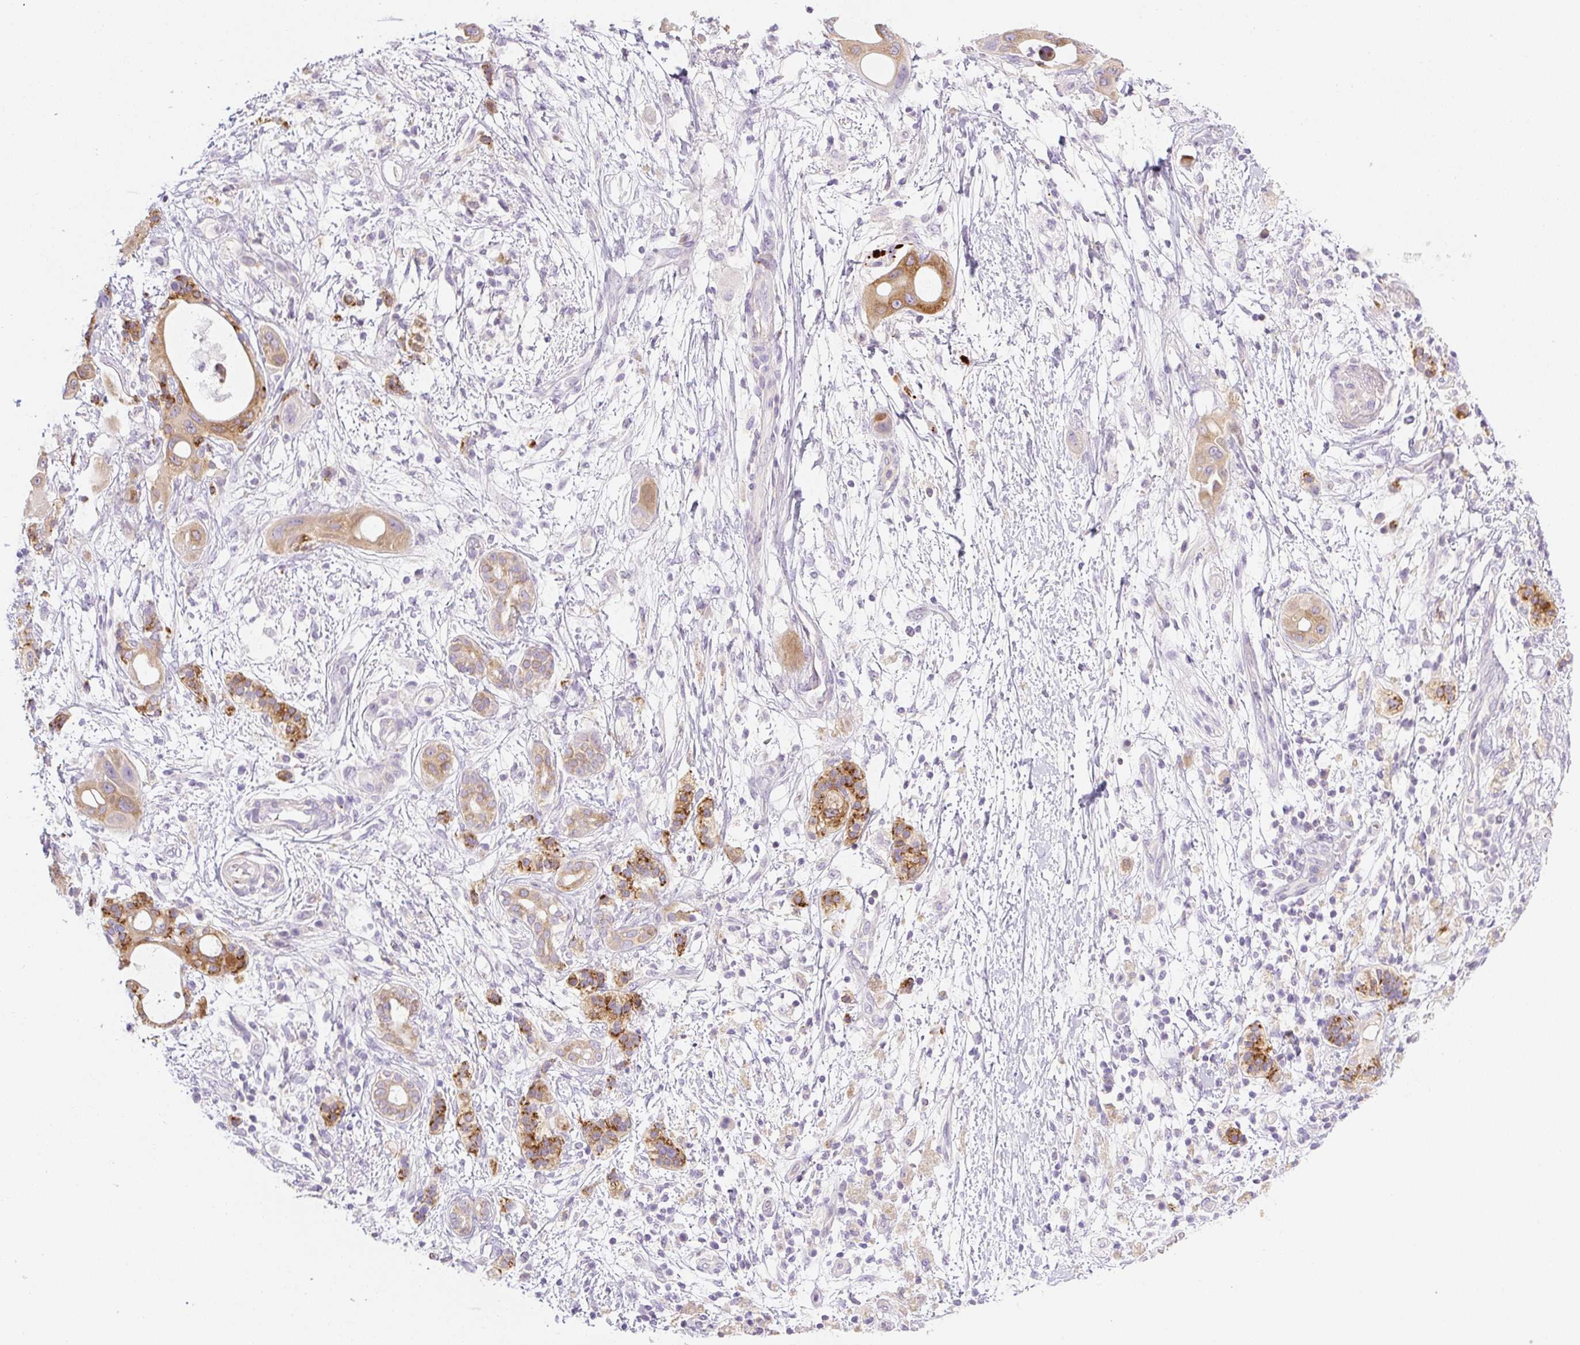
{"staining": {"intensity": "moderate", "quantity": "25%-75%", "location": "cytoplasmic/membranous"}, "tissue": "pancreatic cancer", "cell_type": "Tumor cells", "image_type": "cancer", "snomed": [{"axis": "morphology", "description": "Adenocarcinoma, NOS"}, {"axis": "topography", "description": "Pancreas"}], "caption": "Immunohistochemistry histopathology image of human pancreatic adenocarcinoma stained for a protein (brown), which shows medium levels of moderate cytoplasmic/membranous expression in approximately 25%-75% of tumor cells.", "gene": "MIA2", "patient": {"sex": "male", "age": 68}}